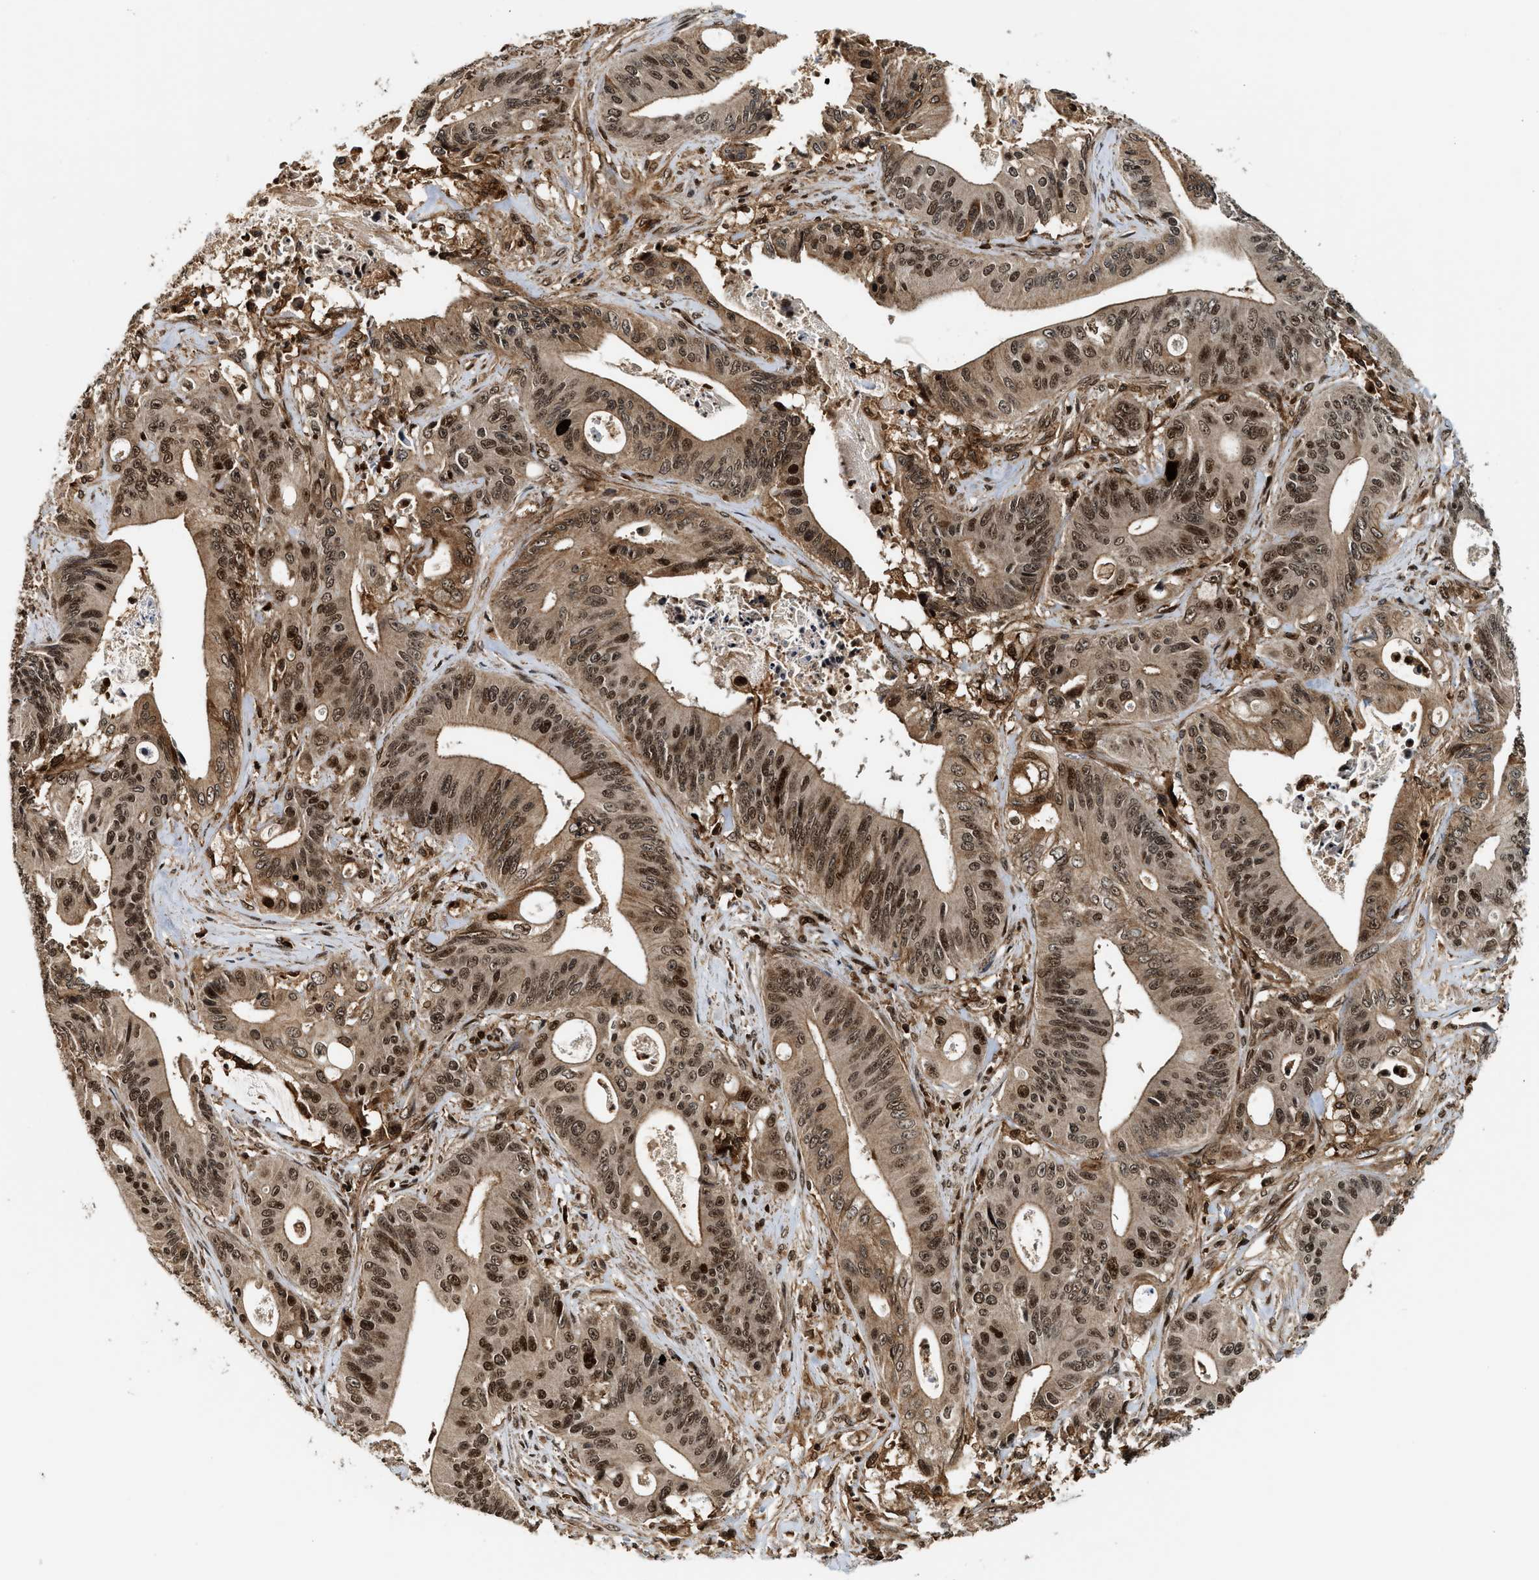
{"staining": {"intensity": "moderate", "quantity": ">75%", "location": "cytoplasmic/membranous,nuclear"}, "tissue": "pancreatic cancer", "cell_type": "Tumor cells", "image_type": "cancer", "snomed": [{"axis": "morphology", "description": "Normal tissue, NOS"}, {"axis": "topography", "description": "Lymph node"}], "caption": "Tumor cells demonstrate medium levels of moderate cytoplasmic/membranous and nuclear positivity in about >75% of cells in human pancreatic cancer.", "gene": "MDM2", "patient": {"sex": "male", "age": 62}}